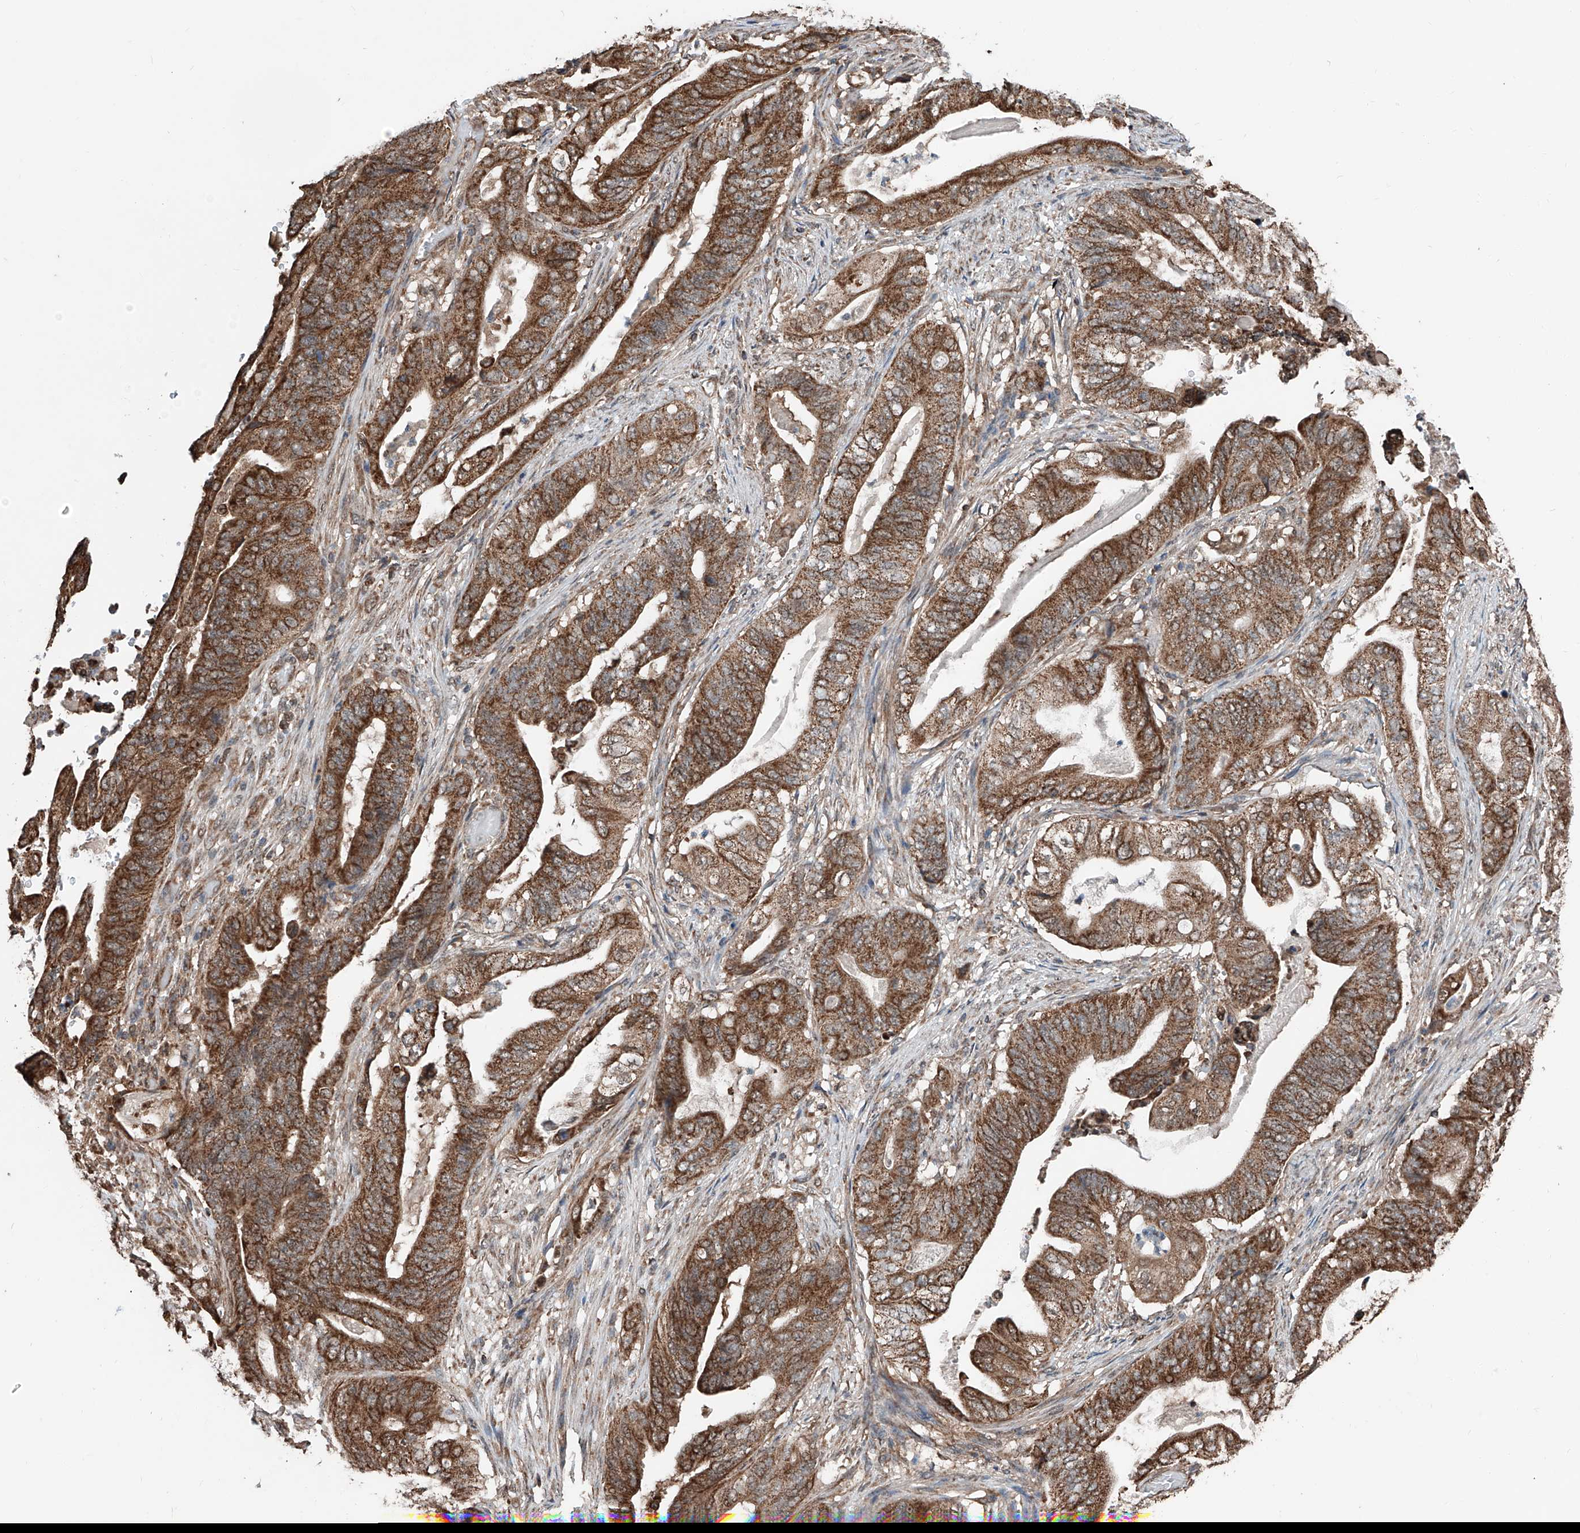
{"staining": {"intensity": "strong", "quantity": ">75%", "location": "cytoplasmic/membranous"}, "tissue": "stomach cancer", "cell_type": "Tumor cells", "image_type": "cancer", "snomed": [{"axis": "morphology", "description": "Adenocarcinoma, NOS"}, {"axis": "topography", "description": "Stomach"}], "caption": "Stomach adenocarcinoma stained for a protein (brown) reveals strong cytoplasmic/membranous positive positivity in approximately >75% of tumor cells.", "gene": "ZNF445", "patient": {"sex": "female", "age": 73}}